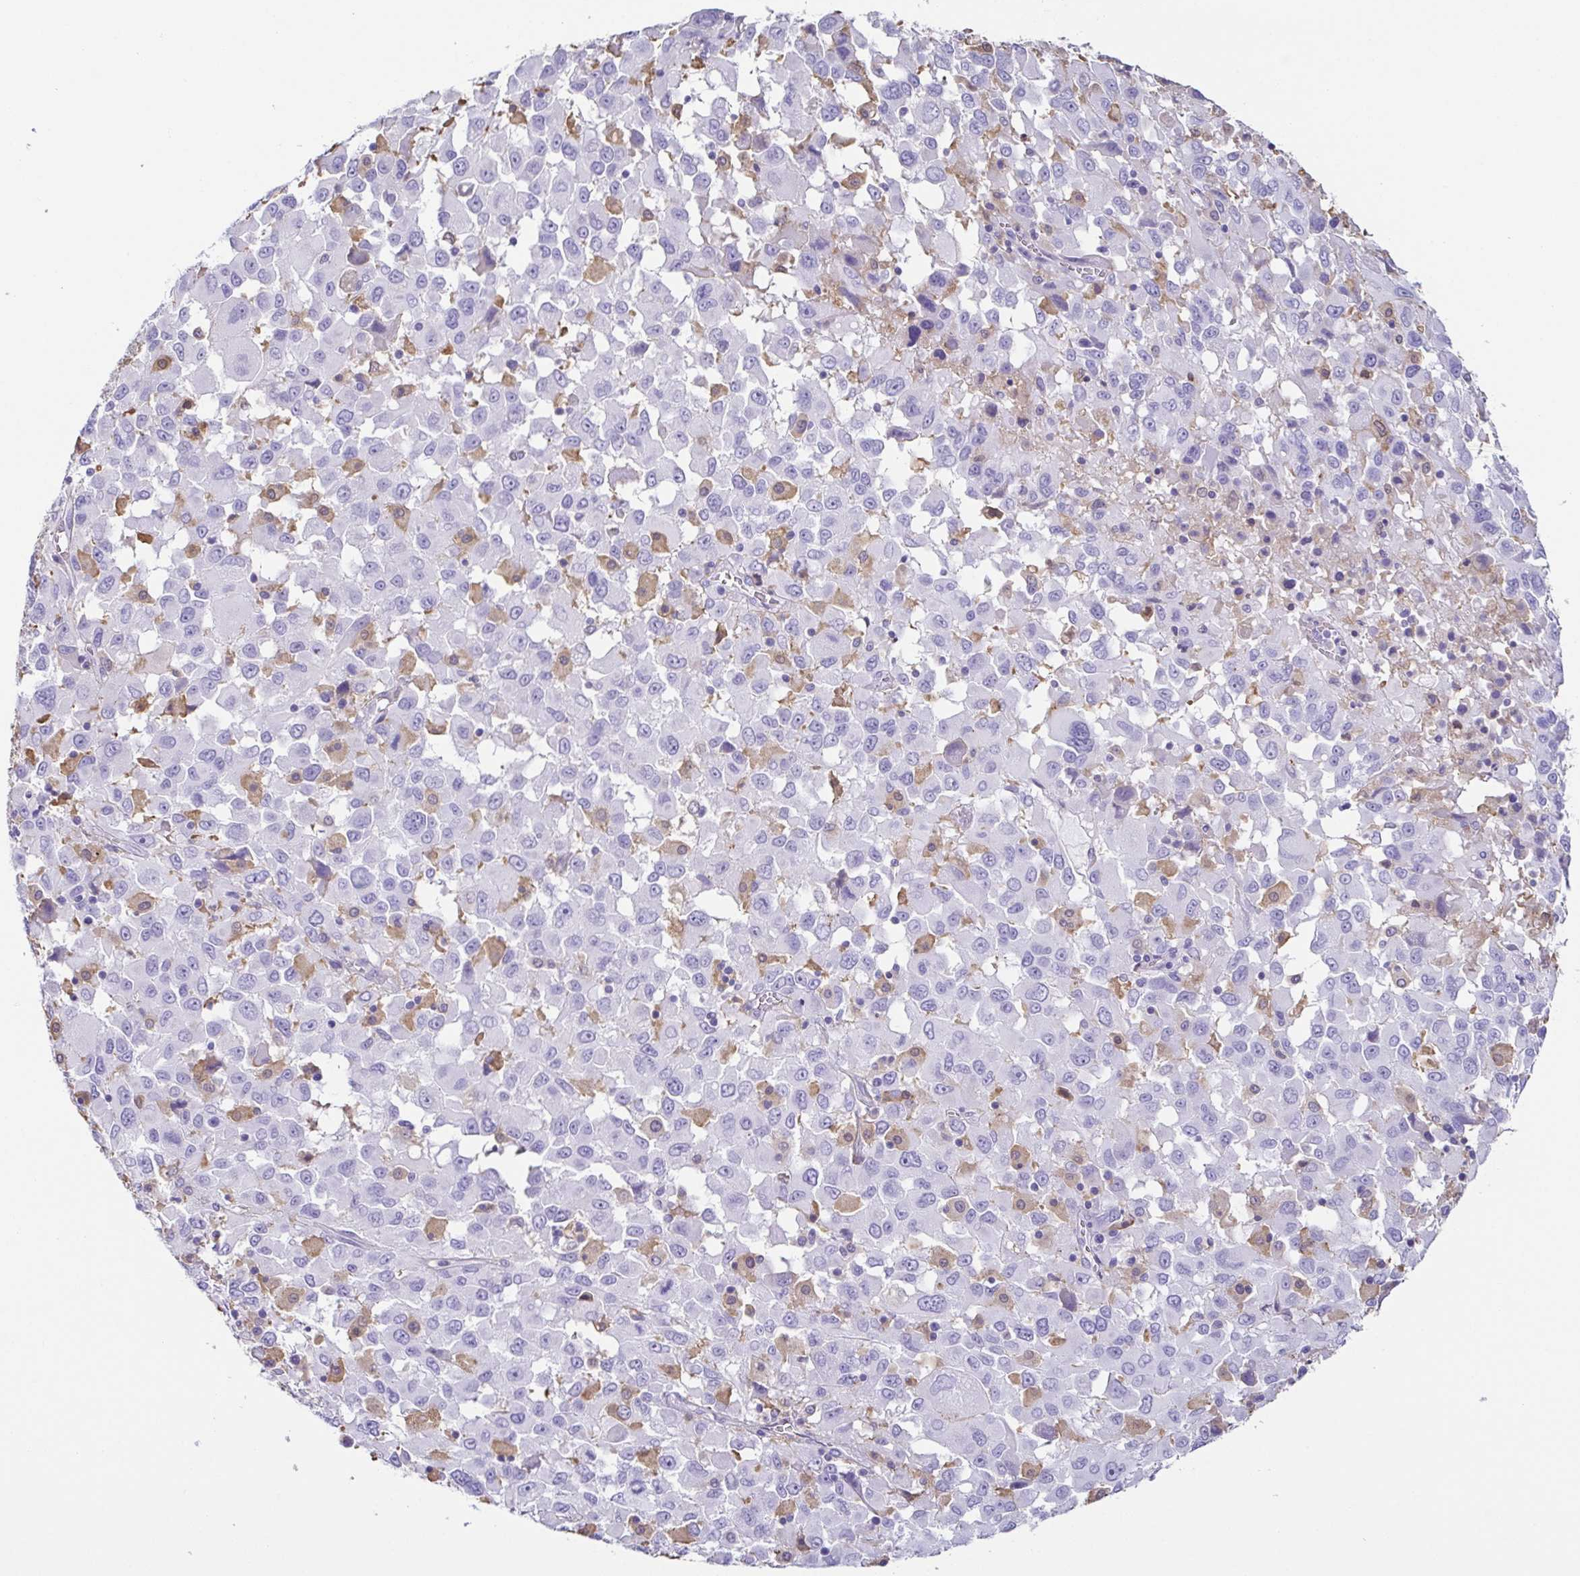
{"staining": {"intensity": "negative", "quantity": "none", "location": "none"}, "tissue": "melanoma", "cell_type": "Tumor cells", "image_type": "cancer", "snomed": [{"axis": "morphology", "description": "Malignant melanoma, Metastatic site"}, {"axis": "topography", "description": "Soft tissue"}], "caption": "There is no significant staining in tumor cells of melanoma. (Stains: DAB immunohistochemistry with hematoxylin counter stain, Microscopy: brightfield microscopy at high magnification).", "gene": "ANXA10", "patient": {"sex": "male", "age": 50}}